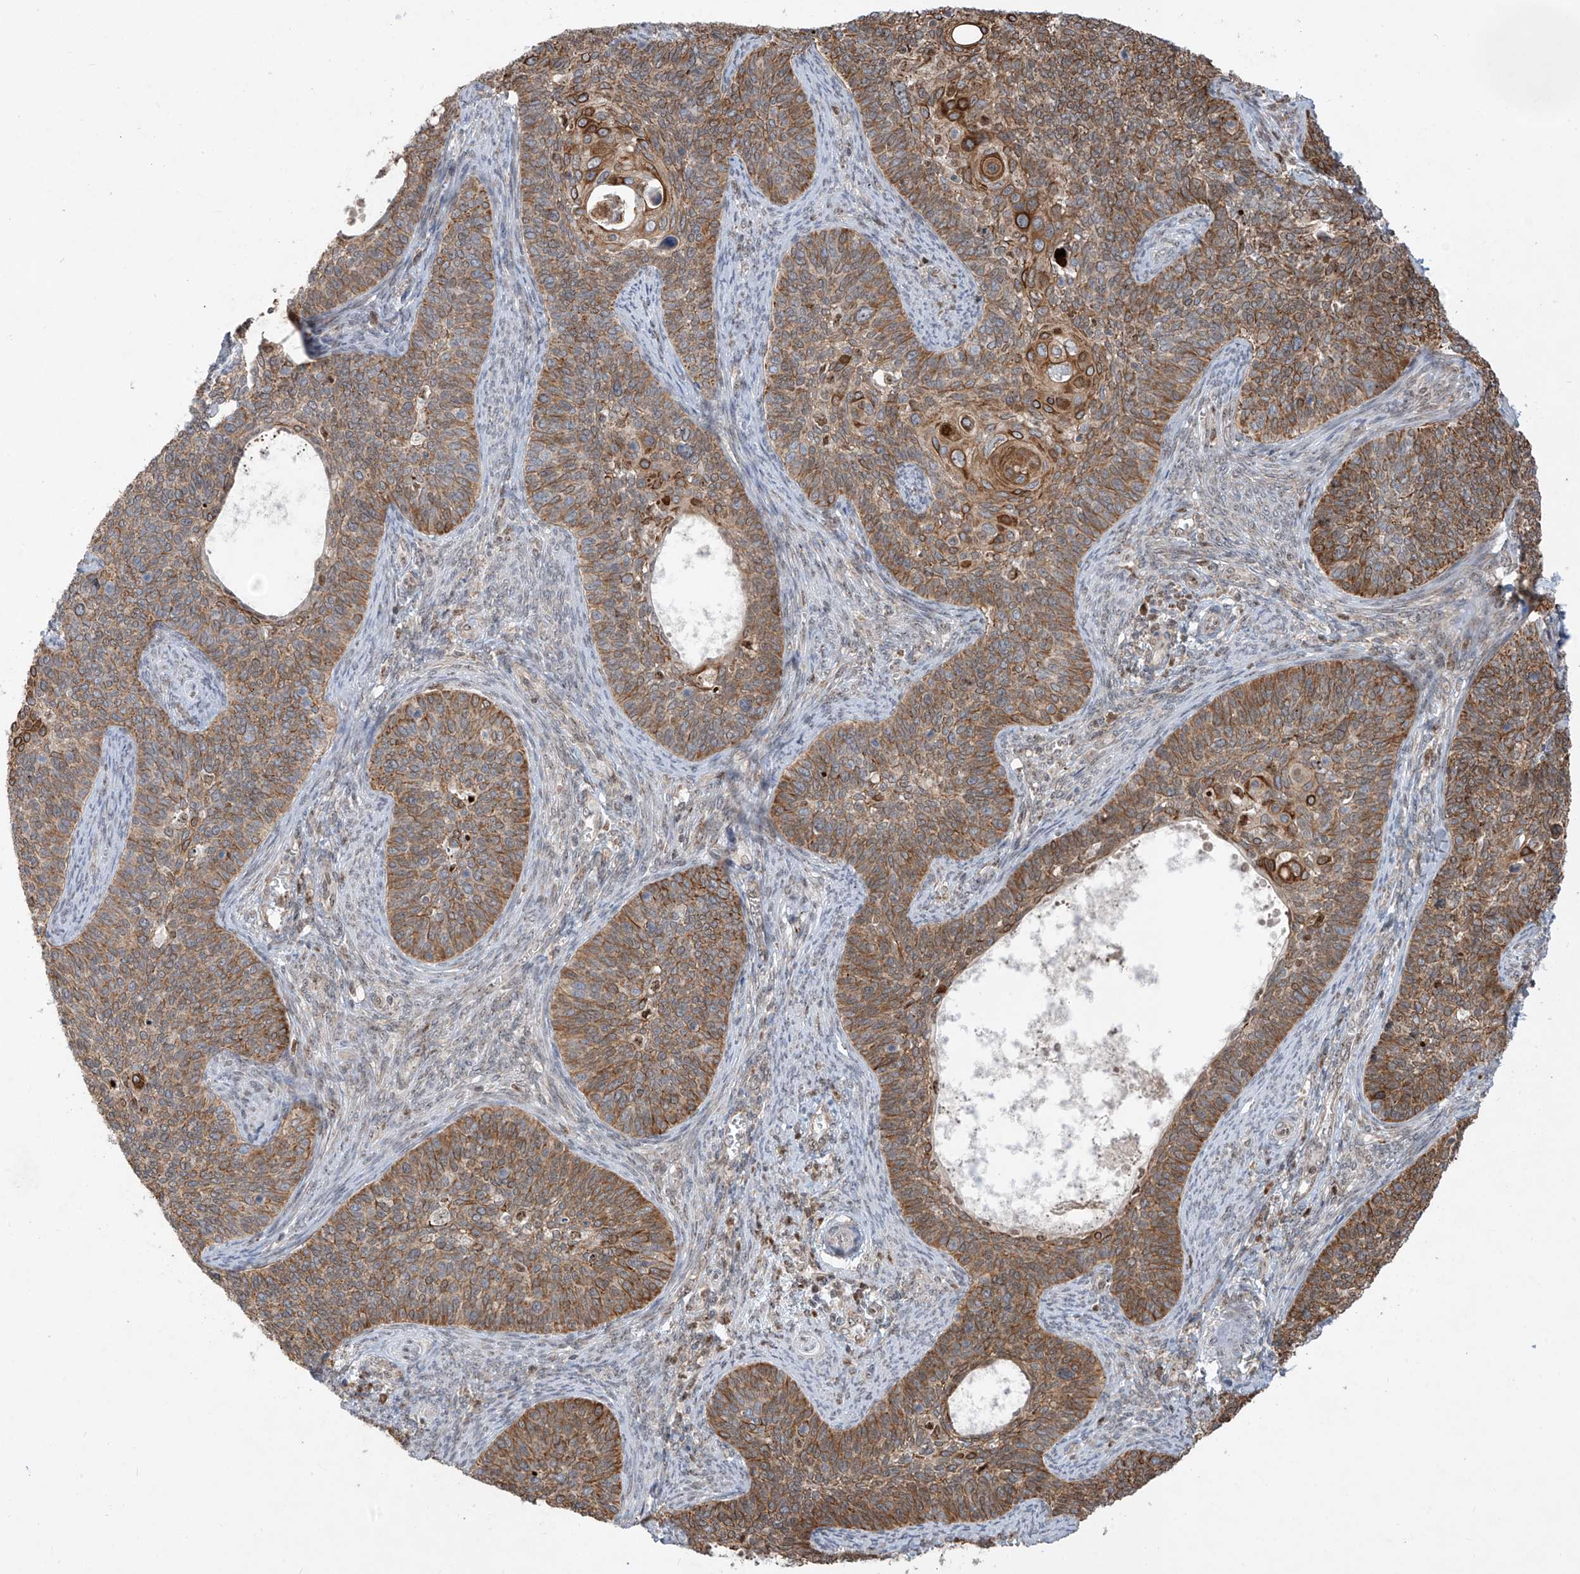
{"staining": {"intensity": "strong", "quantity": ">75%", "location": "cytoplasmic/membranous"}, "tissue": "cervical cancer", "cell_type": "Tumor cells", "image_type": "cancer", "snomed": [{"axis": "morphology", "description": "Squamous cell carcinoma, NOS"}, {"axis": "topography", "description": "Cervix"}], "caption": "Immunohistochemistry of squamous cell carcinoma (cervical) demonstrates high levels of strong cytoplasmic/membranous expression in about >75% of tumor cells. The staining was performed using DAB to visualize the protein expression in brown, while the nuclei were stained in blue with hematoxylin (Magnification: 20x).", "gene": "ZBTB8A", "patient": {"sex": "female", "age": 33}}